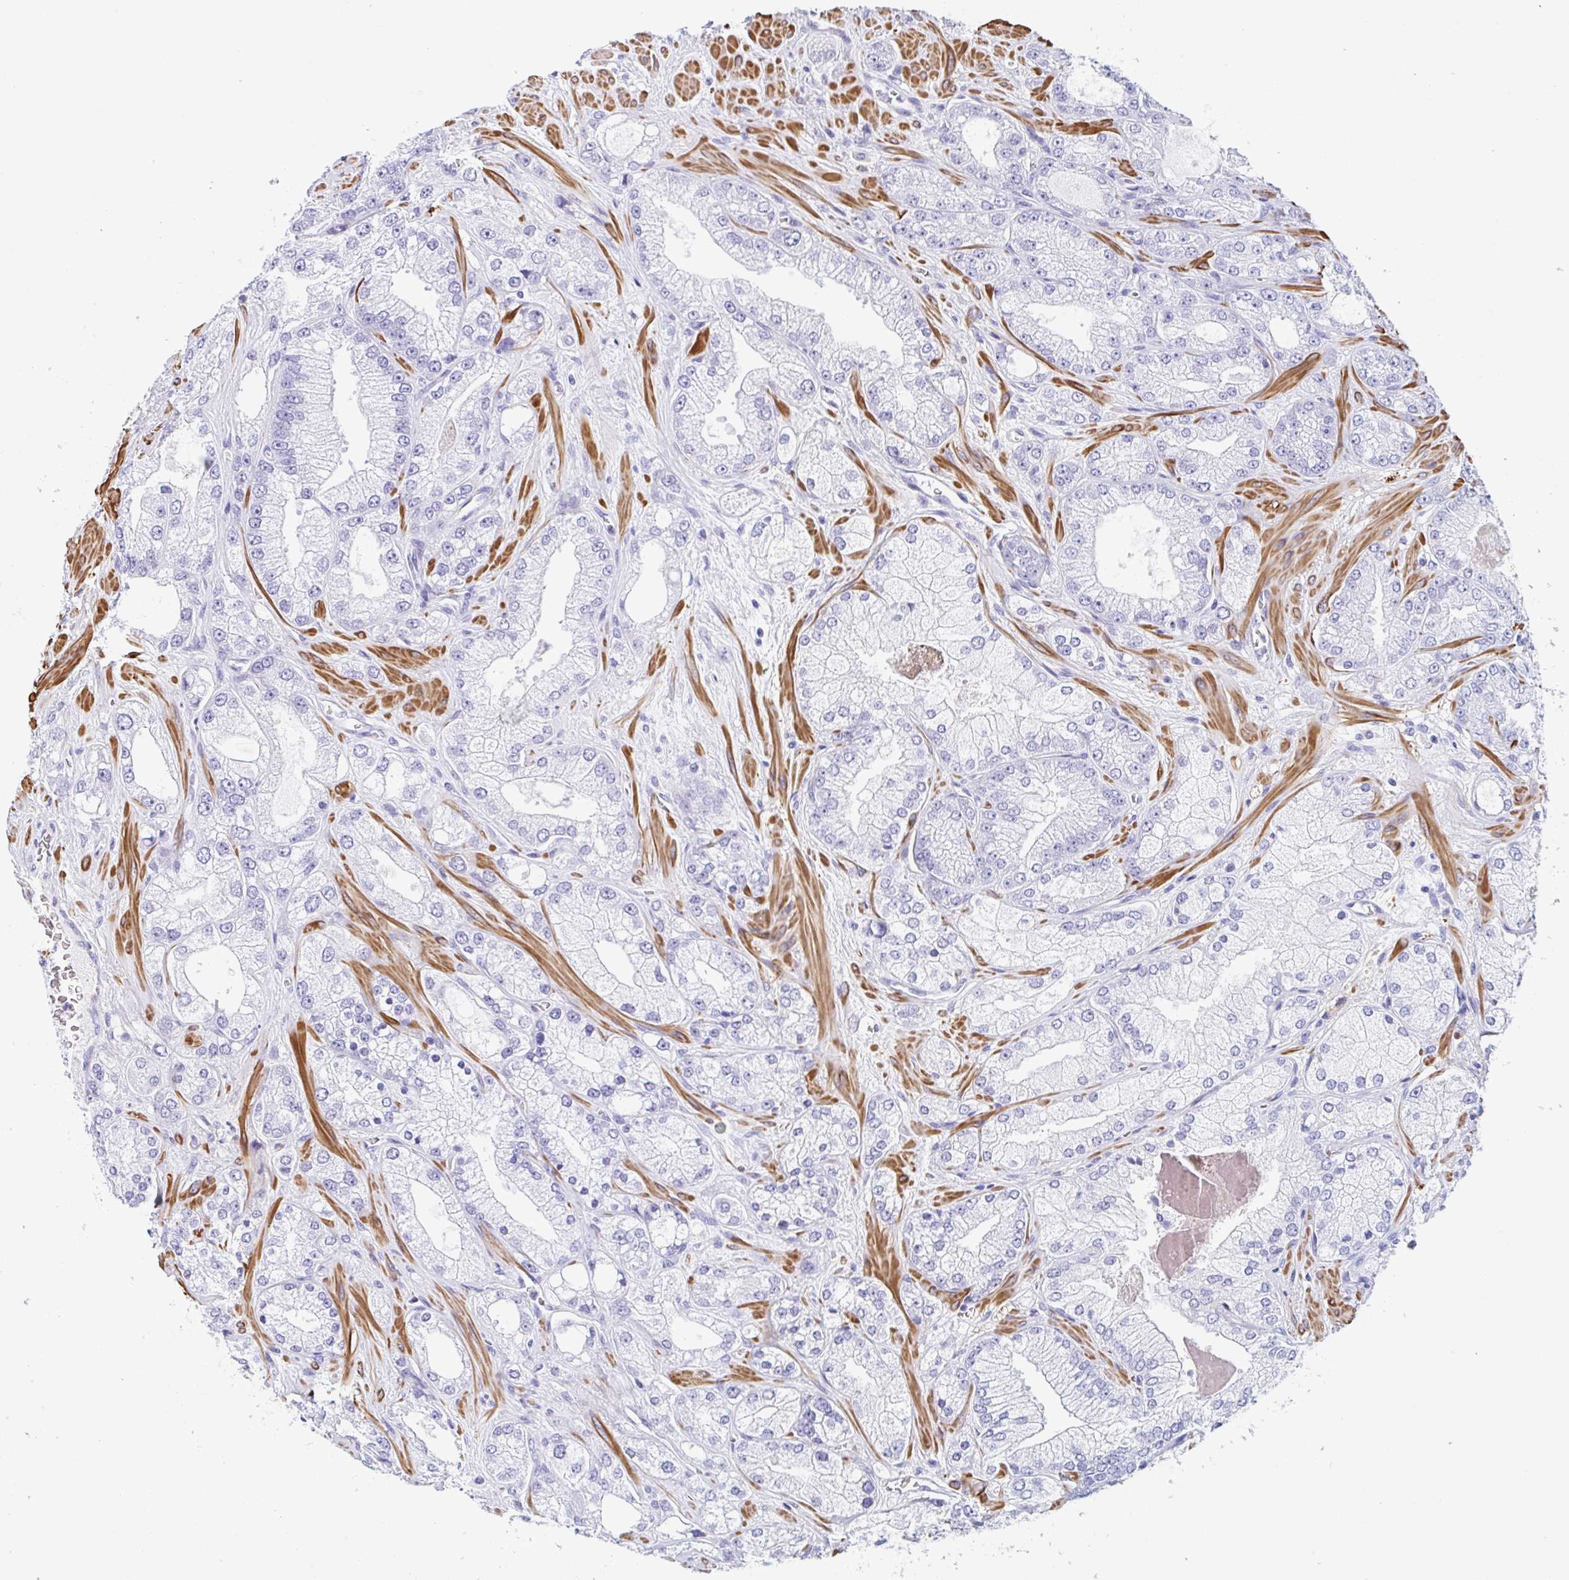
{"staining": {"intensity": "negative", "quantity": "none", "location": "none"}, "tissue": "prostate cancer", "cell_type": "Tumor cells", "image_type": "cancer", "snomed": [{"axis": "morphology", "description": "Normal tissue, NOS"}, {"axis": "morphology", "description": "Adenocarcinoma, High grade"}, {"axis": "topography", "description": "Prostate"}, {"axis": "topography", "description": "Peripheral nerve tissue"}], "caption": "The image shows no significant positivity in tumor cells of prostate cancer. (DAB (3,3'-diaminobenzidine) IHC, high magnification).", "gene": "TAS2R41", "patient": {"sex": "male", "age": 68}}